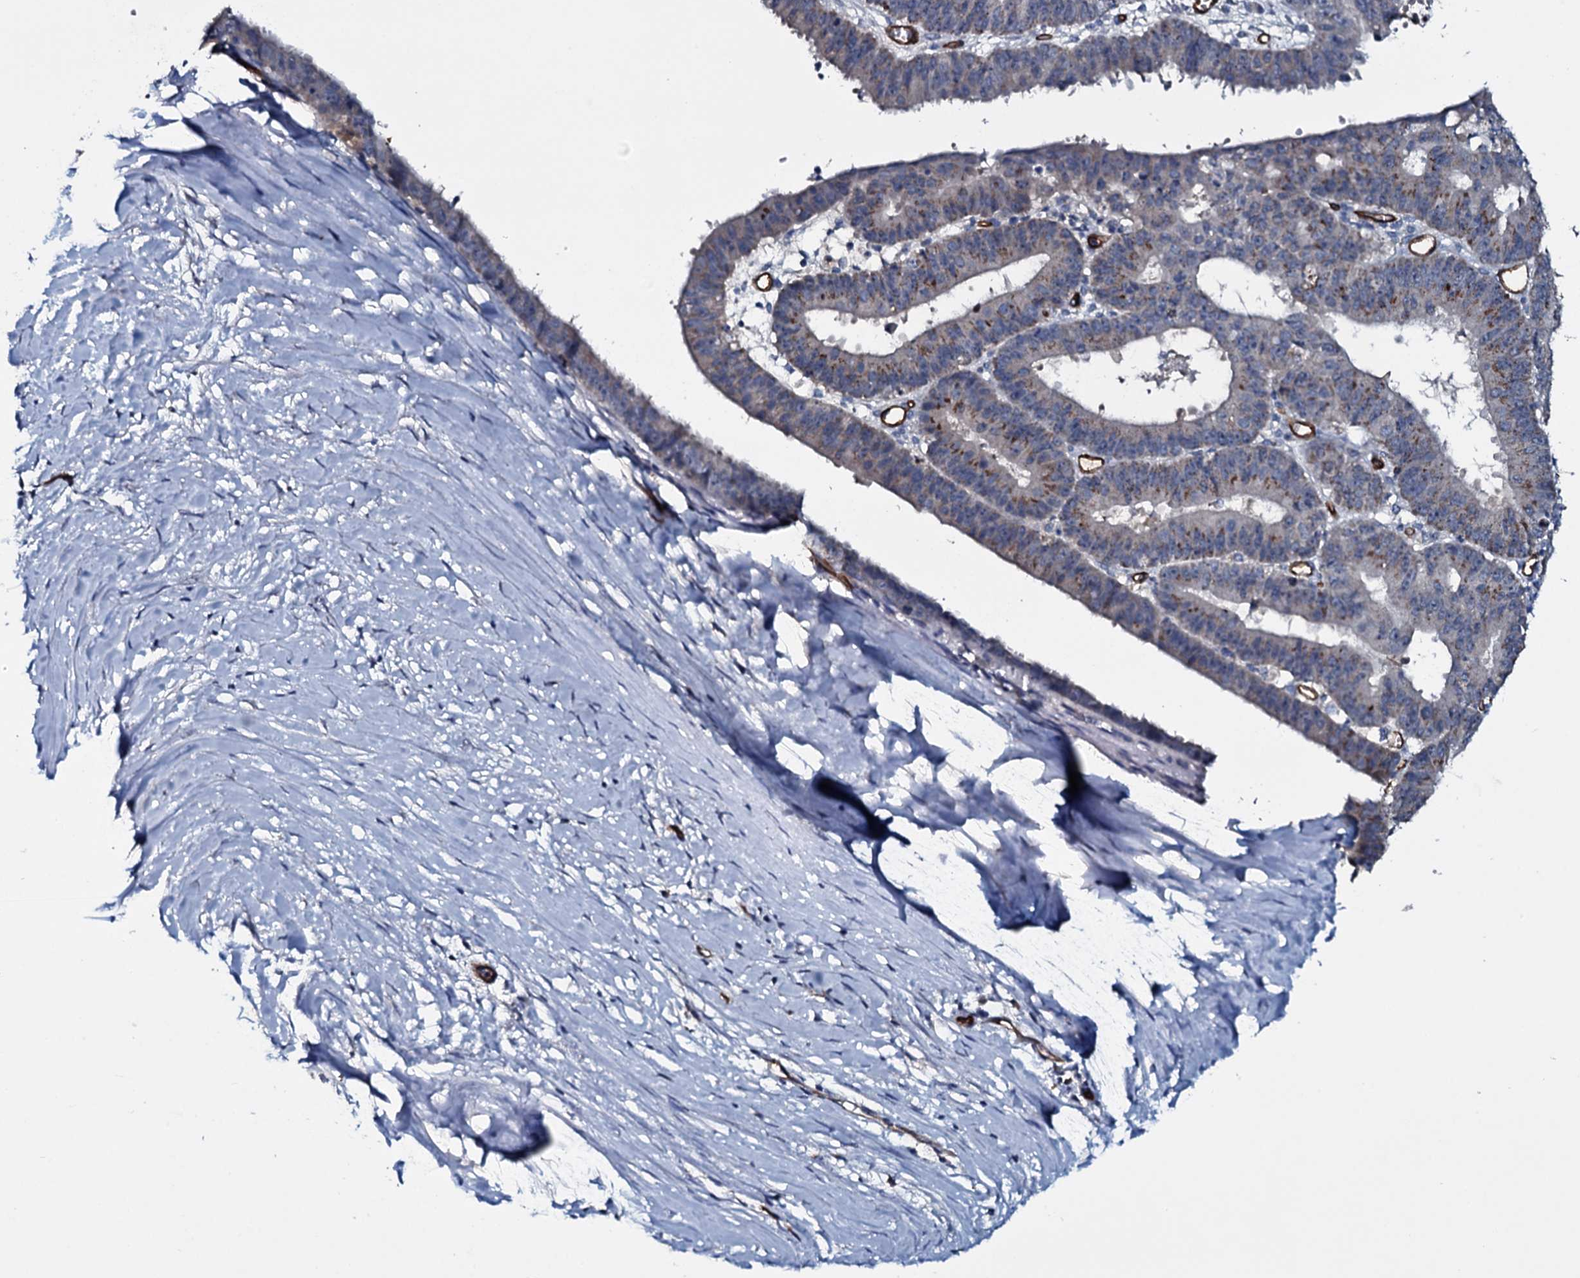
{"staining": {"intensity": "moderate", "quantity": "25%-75%", "location": "cytoplasmic/membranous"}, "tissue": "ovarian cancer", "cell_type": "Tumor cells", "image_type": "cancer", "snomed": [{"axis": "morphology", "description": "Carcinoma, endometroid"}, {"axis": "topography", "description": "Appendix"}, {"axis": "topography", "description": "Ovary"}], "caption": "Tumor cells show moderate cytoplasmic/membranous staining in approximately 25%-75% of cells in ovarian cancer.", "gene": "CLEC14A", "patient": {"sex": "female", "age": 42}}